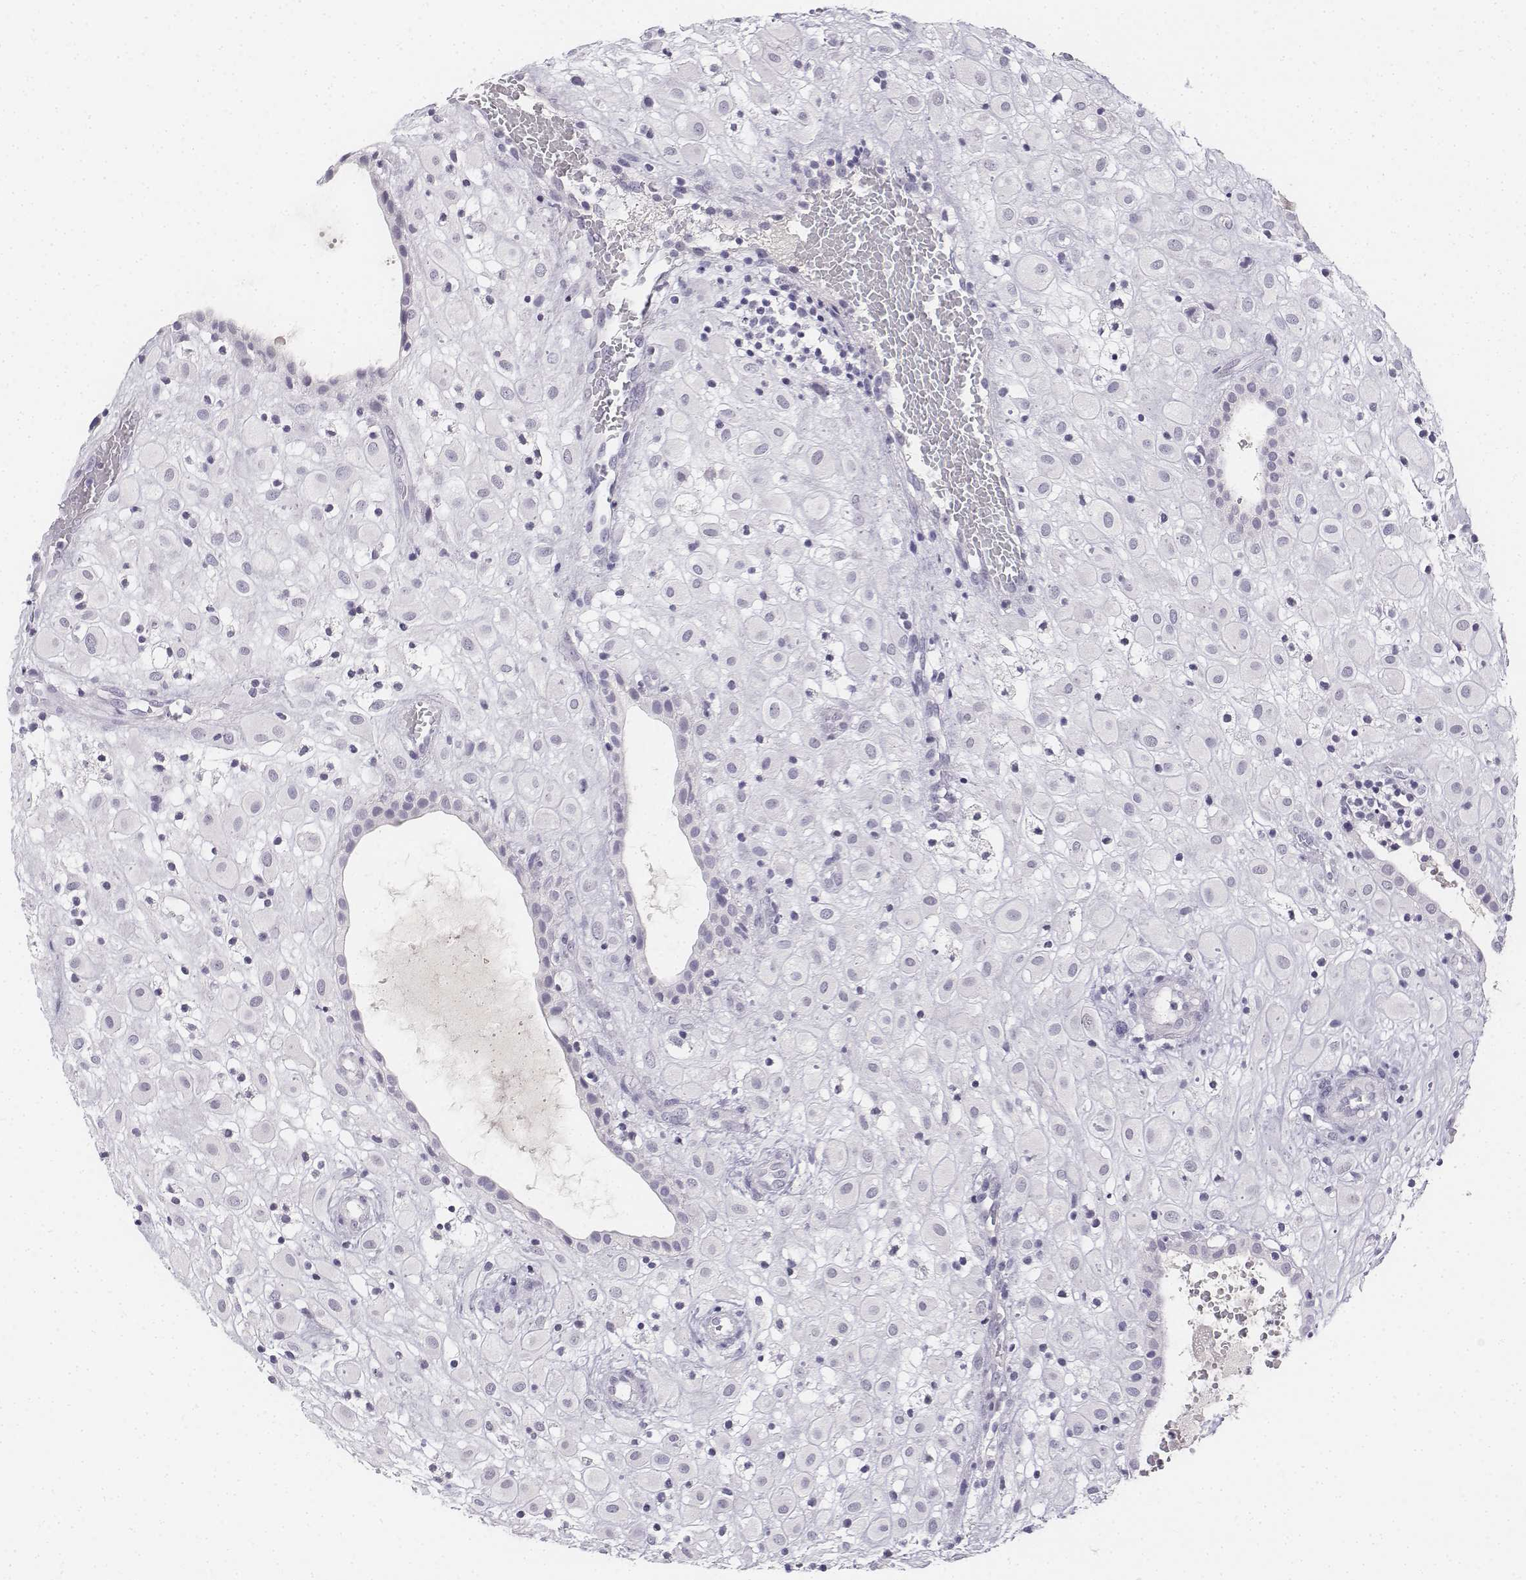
{"staining": {"intensity": "negative", "quantity": "none", "location": "none"}, "tissue": "placenta", "cell_type": "Decidual cells", "image_type": "normal", "snomed": [{"axis": "morphology", "description": "Normal tissue, NOS"}, {"axis": "topography", "description": "Placenta"}], "caption": "Immunohistochemical staining of normal placenta shows no significant staining in decidual cells.", "gene": "UCN2", "patient": {"sex": "female", "age": 24}}